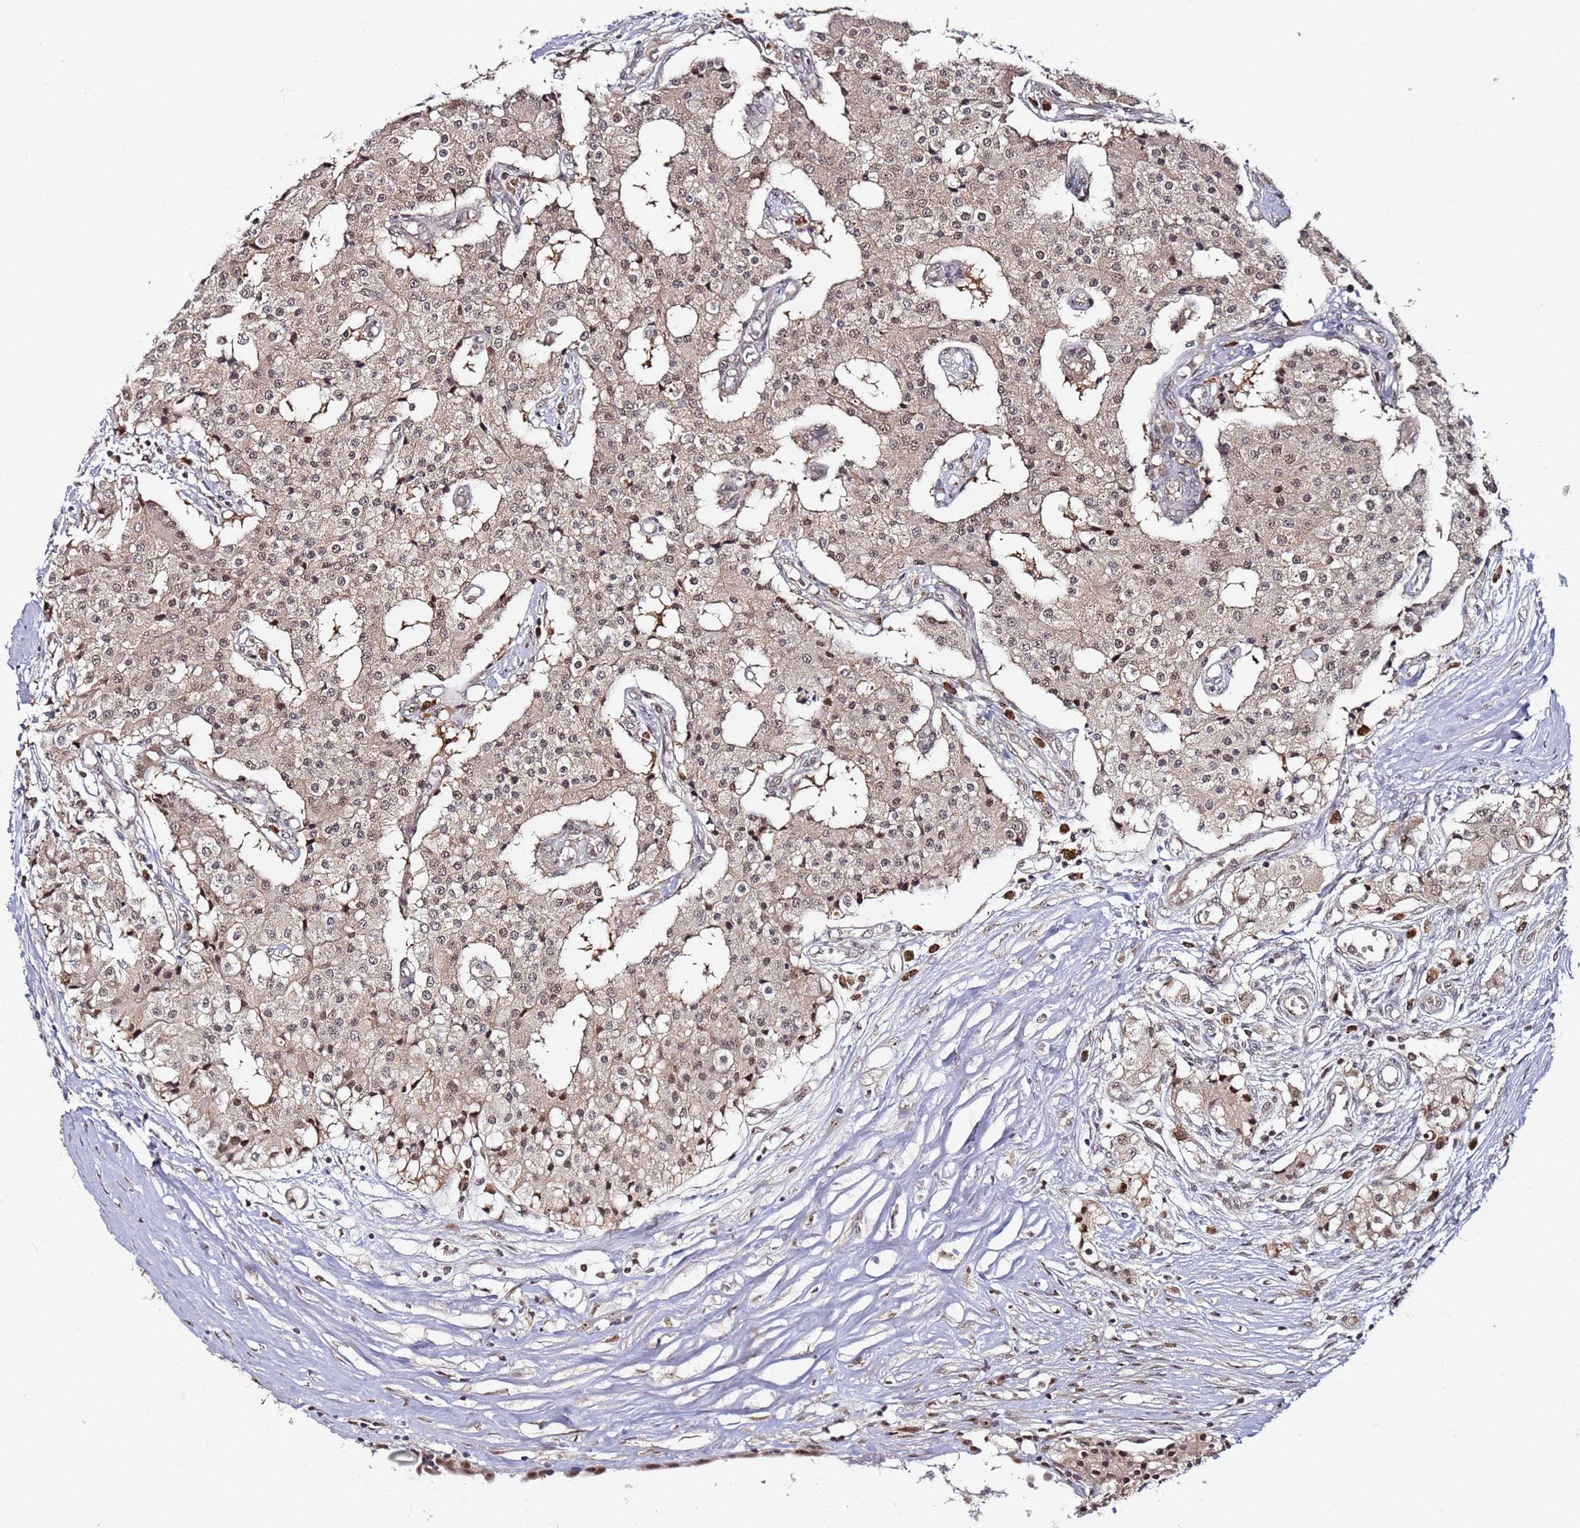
{"staining": {"intensity": "weak", "quantity": "25%-75%", "location": "cytoplasmic/membranous"}, "tissue": "carcinoid", "cell_type": "Tumor cells", "image_type": "cancer", "snomed": [{"axis": "morphology", "description": "Carcinoid, malignant, NOS"}, {"axis": "topography", "description": "Colon"}], "caption": "Brown immunohistochemical staining in human malignant carcinoid displays weak cytoplasmic/membranous positivity in about 25%-75% of tumor cells.", "gene": "RGS18", "patient": {"sex": "female", "age": 52}}